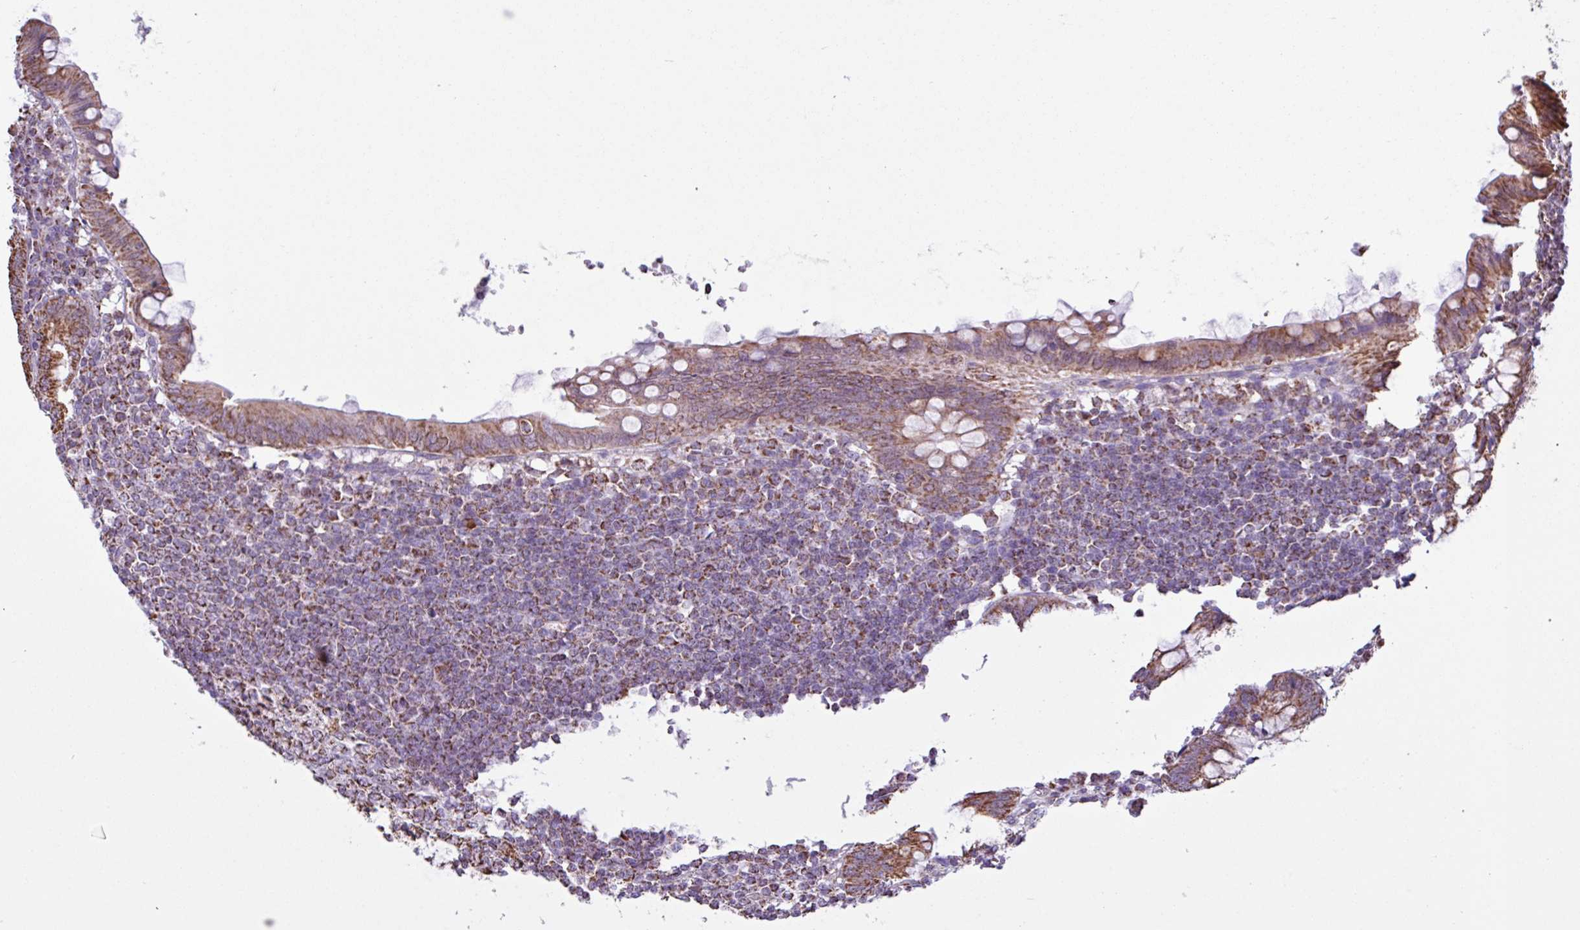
{"staining": {"intensity": "strong", "quantity": ">75%", "location": "cytoplasmic/membranous"}, "tissue": "appendix", "cell_type": "Glandular cells", "image_type": "normal", "snomed": [{"axis": "morphology", "description": "Normal tissue, NOS"}, {"axis": "topography", "description": "Appendix"}], "caption": "The photomicrograph shows immunohistochemical staining of normal appendix. There is strong cytoplasmic/membranous staining is seen in about >75% of glandular cells. (brown staining indicates protein expression, while blue staining denotes nuclei).", "gene": "ALG8", "patient": {"sex": "male", "age": 83}}